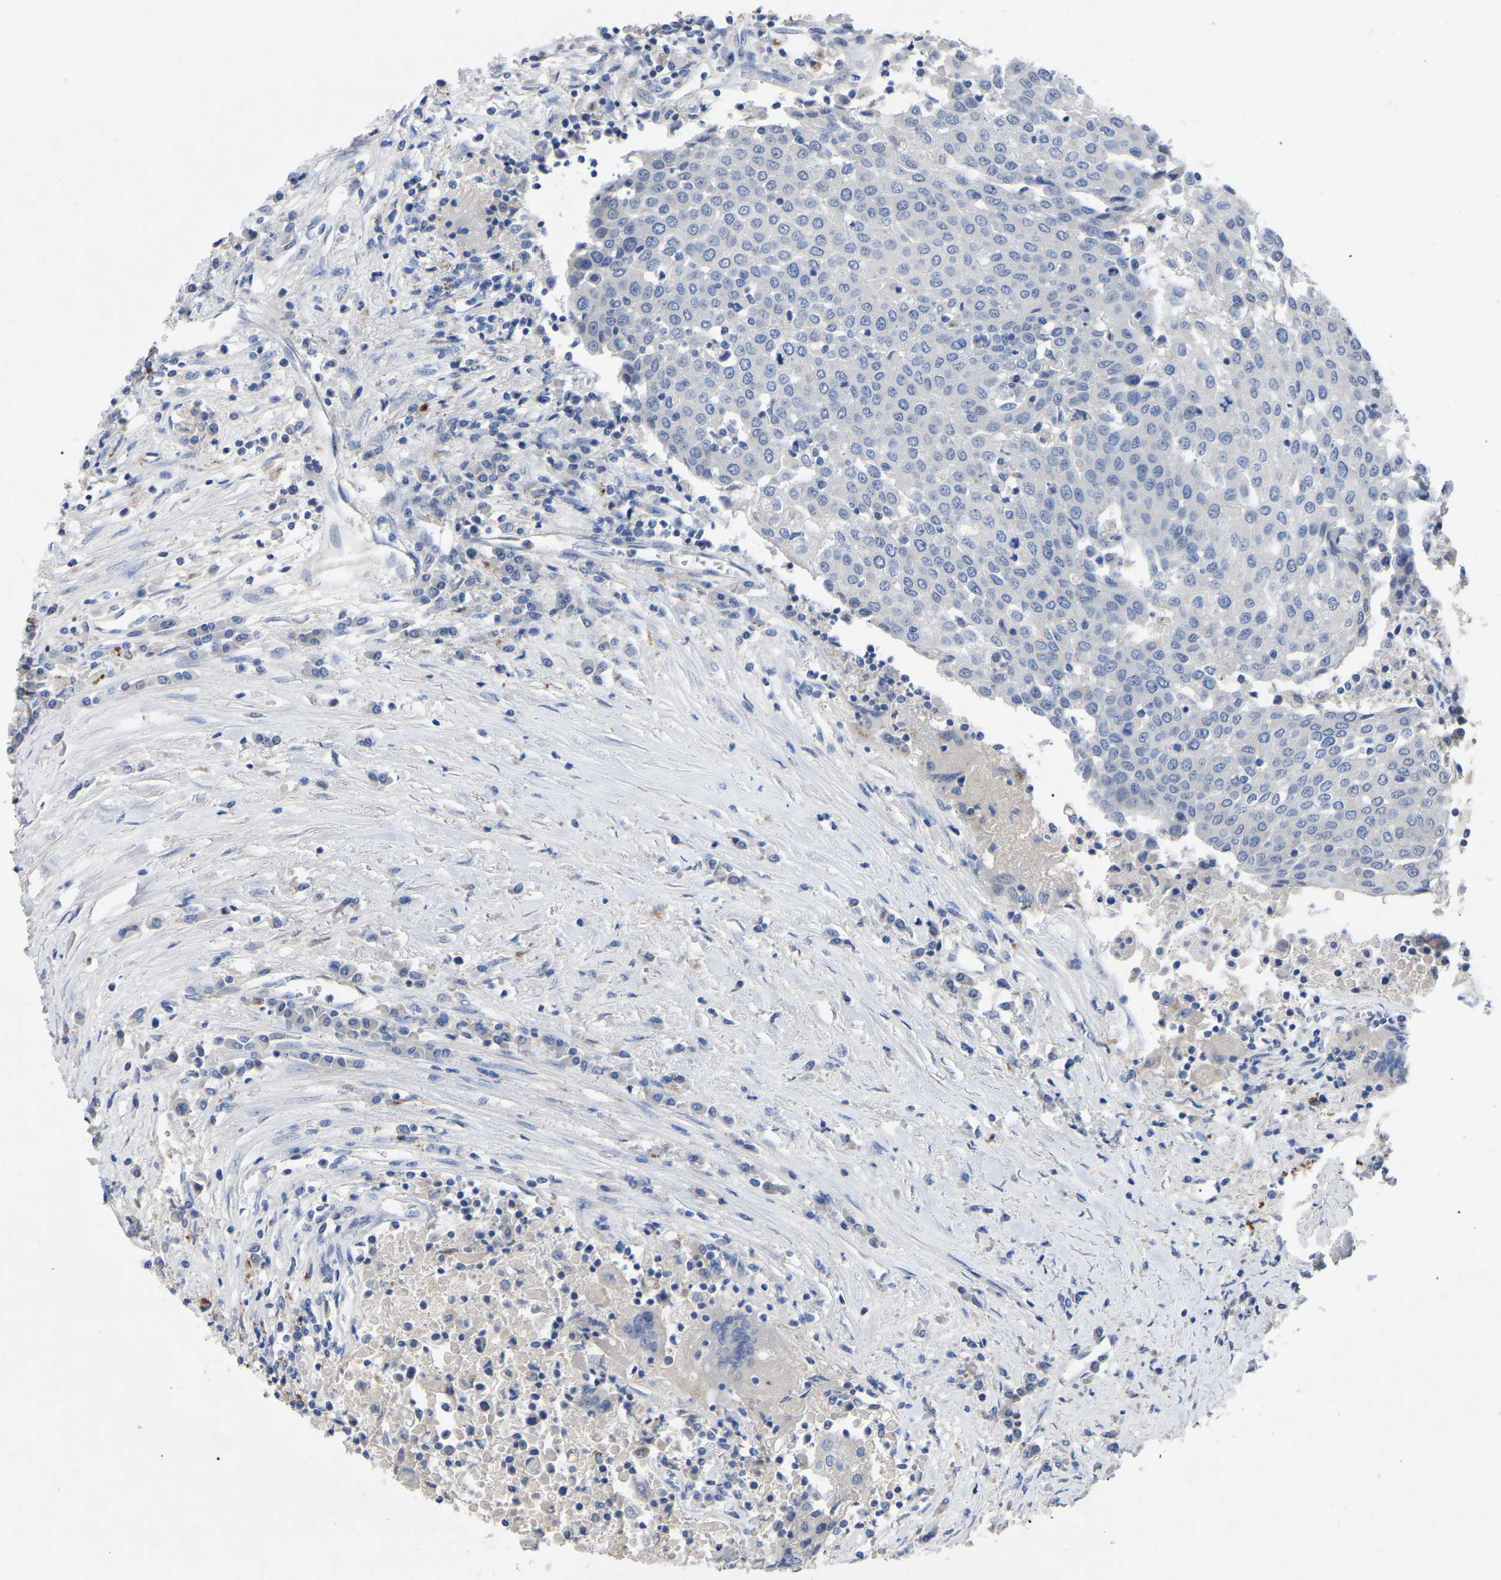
{"staining": {"intensity": "negative", "quantity": "none", "location": "none"}, "tissue": "urothelial cancer", "cell_type": "Tumor cells", "image_type": "cancer", "snomed": [{"axis": "morphology", "description": "Urothelial carcinoma, High grade"}, {"axis": "topography", "description": "Urinary bladder"}], "caption": "Photomicrograph shows no significant protein expression in tumor cells of urothelial carcinoma (high-grade).", "gene": "SMPD2", "patient": {"sex": "female", "age": 85}}